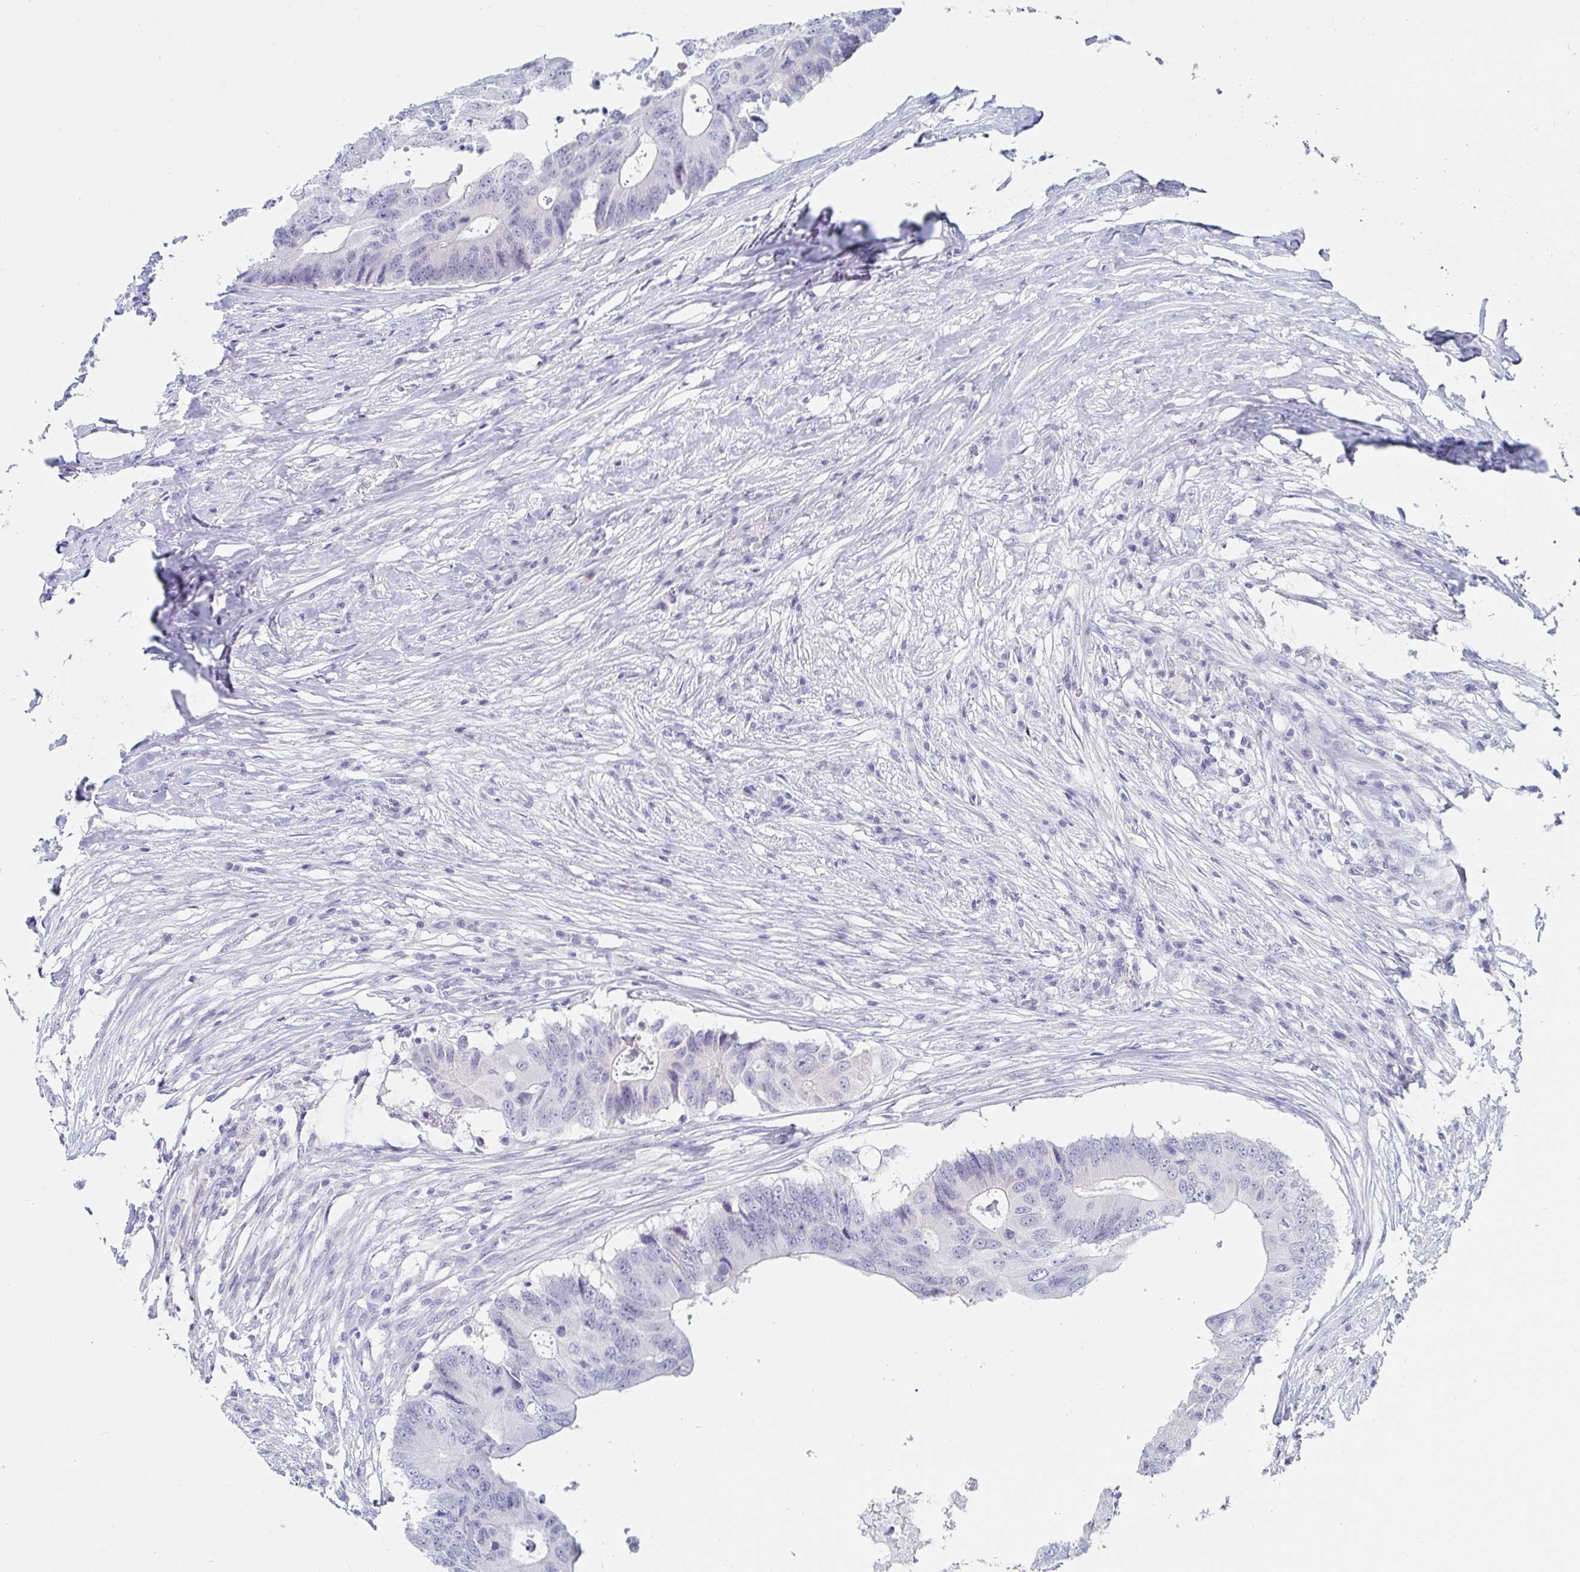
{"staining": {"intensity": "negative", "quantity": "none", "location": "none"}, "tissue": "colorectal cancer", "cell_type": "Tumor cells", "image_type": "cancer", "snomed": [{"axis": "morphology", "description": "Adenocarcinoma, NOS"}, {"axis": "topography", "description": "Colon"}], "caption": "IHC of human colorectal adenocarcinoma demonstrates no expression in tumor cells.", "gene": "OR10K1", "patient": {"sex": "male", "age": 71}}